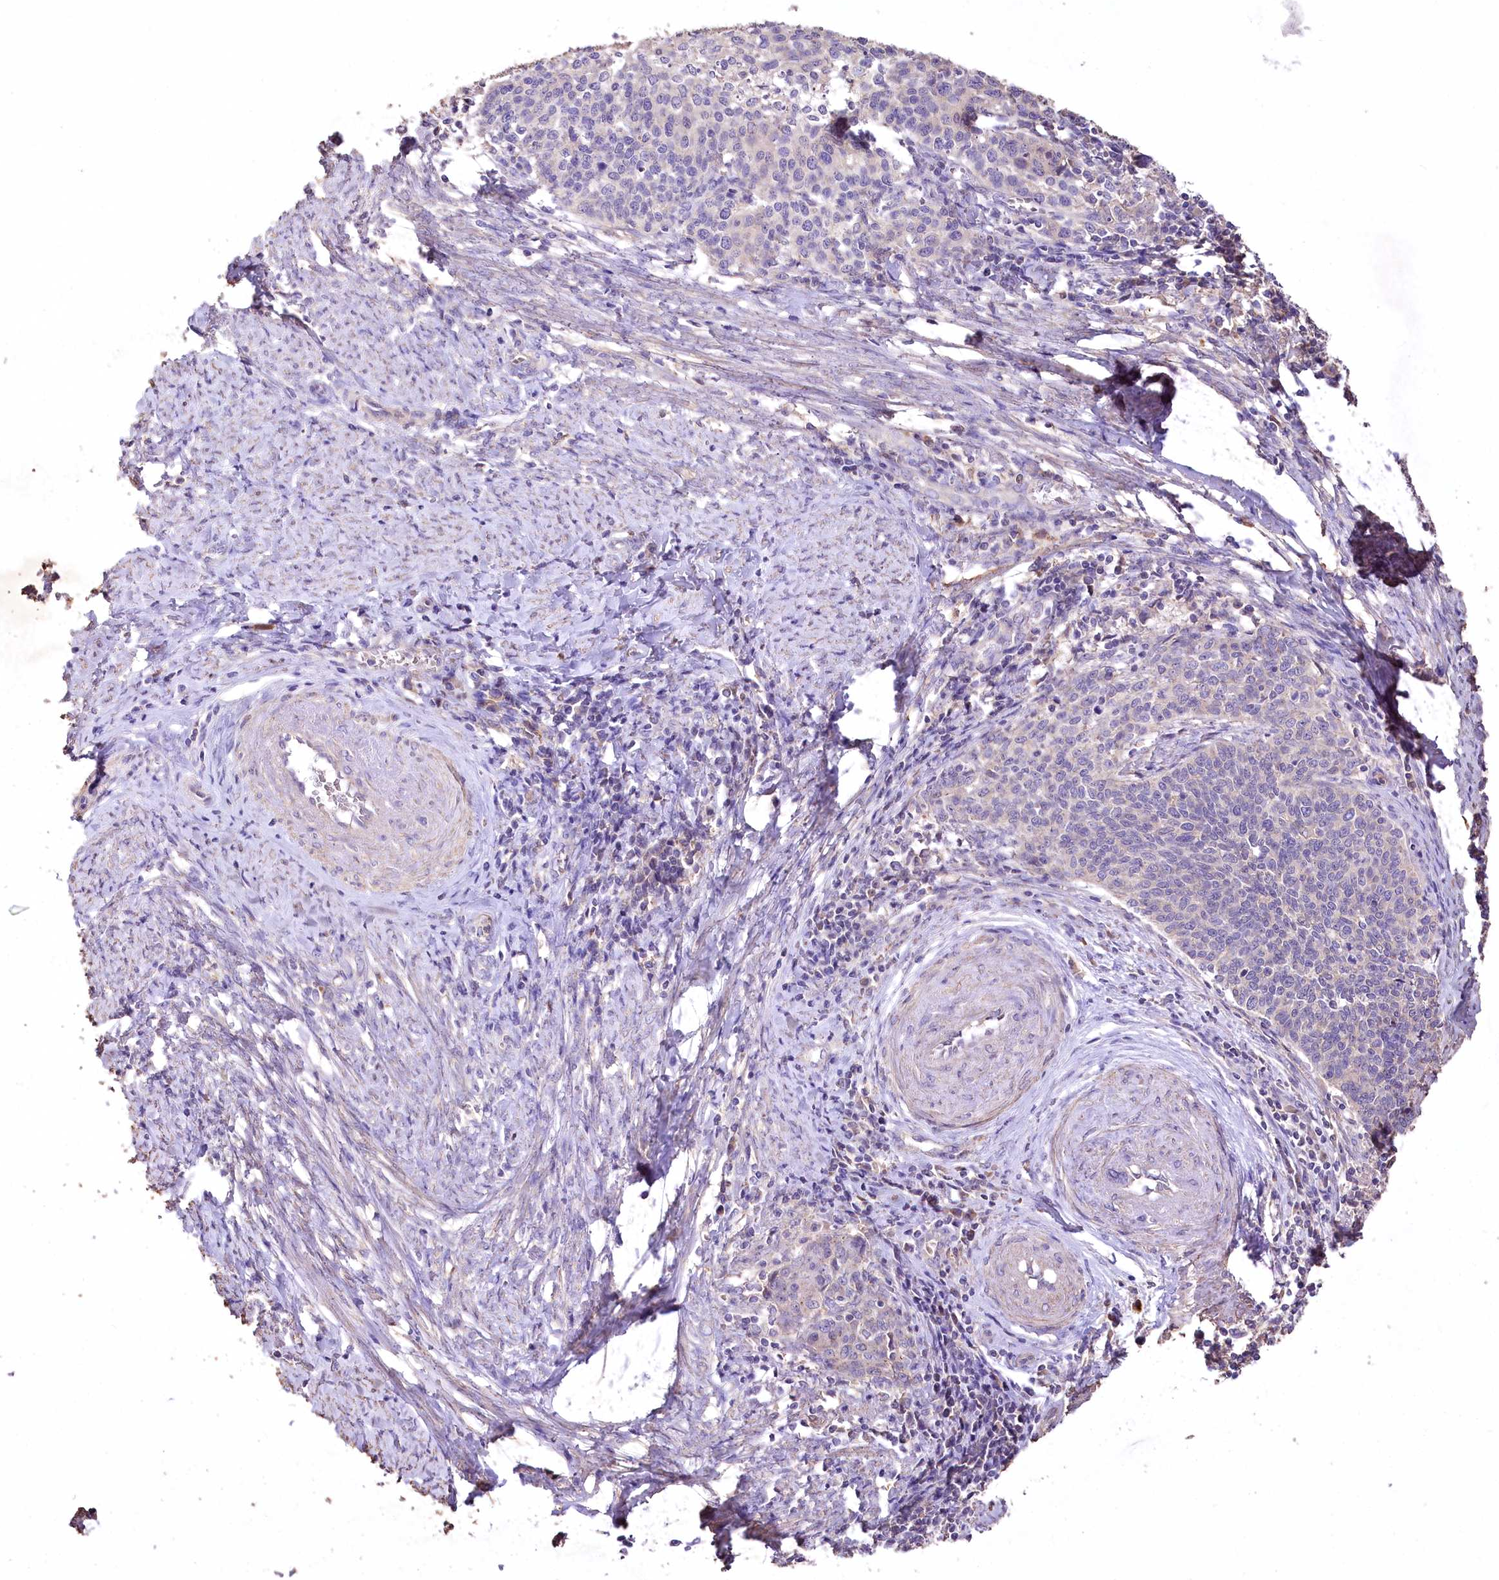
{"staining": {"intensity": "negative", "quantity": "none", "location": "none"}, "tissue": "cervical cancer", "cell_type": "Tumor cells", "image_type": "cancer", "snomed": [{"axis": "morphology", "description": "Squamous cell carcinoma, NOS"}, {"axis": "topography", "description": "Cervix"}], "caption": "High magnification brightfield microscopy of cervical cancer (squamous cell carcinoma) stained with DAB (3,3'-diaminobenzidine) (brown) and counterstained with hematoxylin (blue): tumor cells show no significant expression.", "gene": "PCYOX1L", "patient": {"sex": "female", "age": 39}}